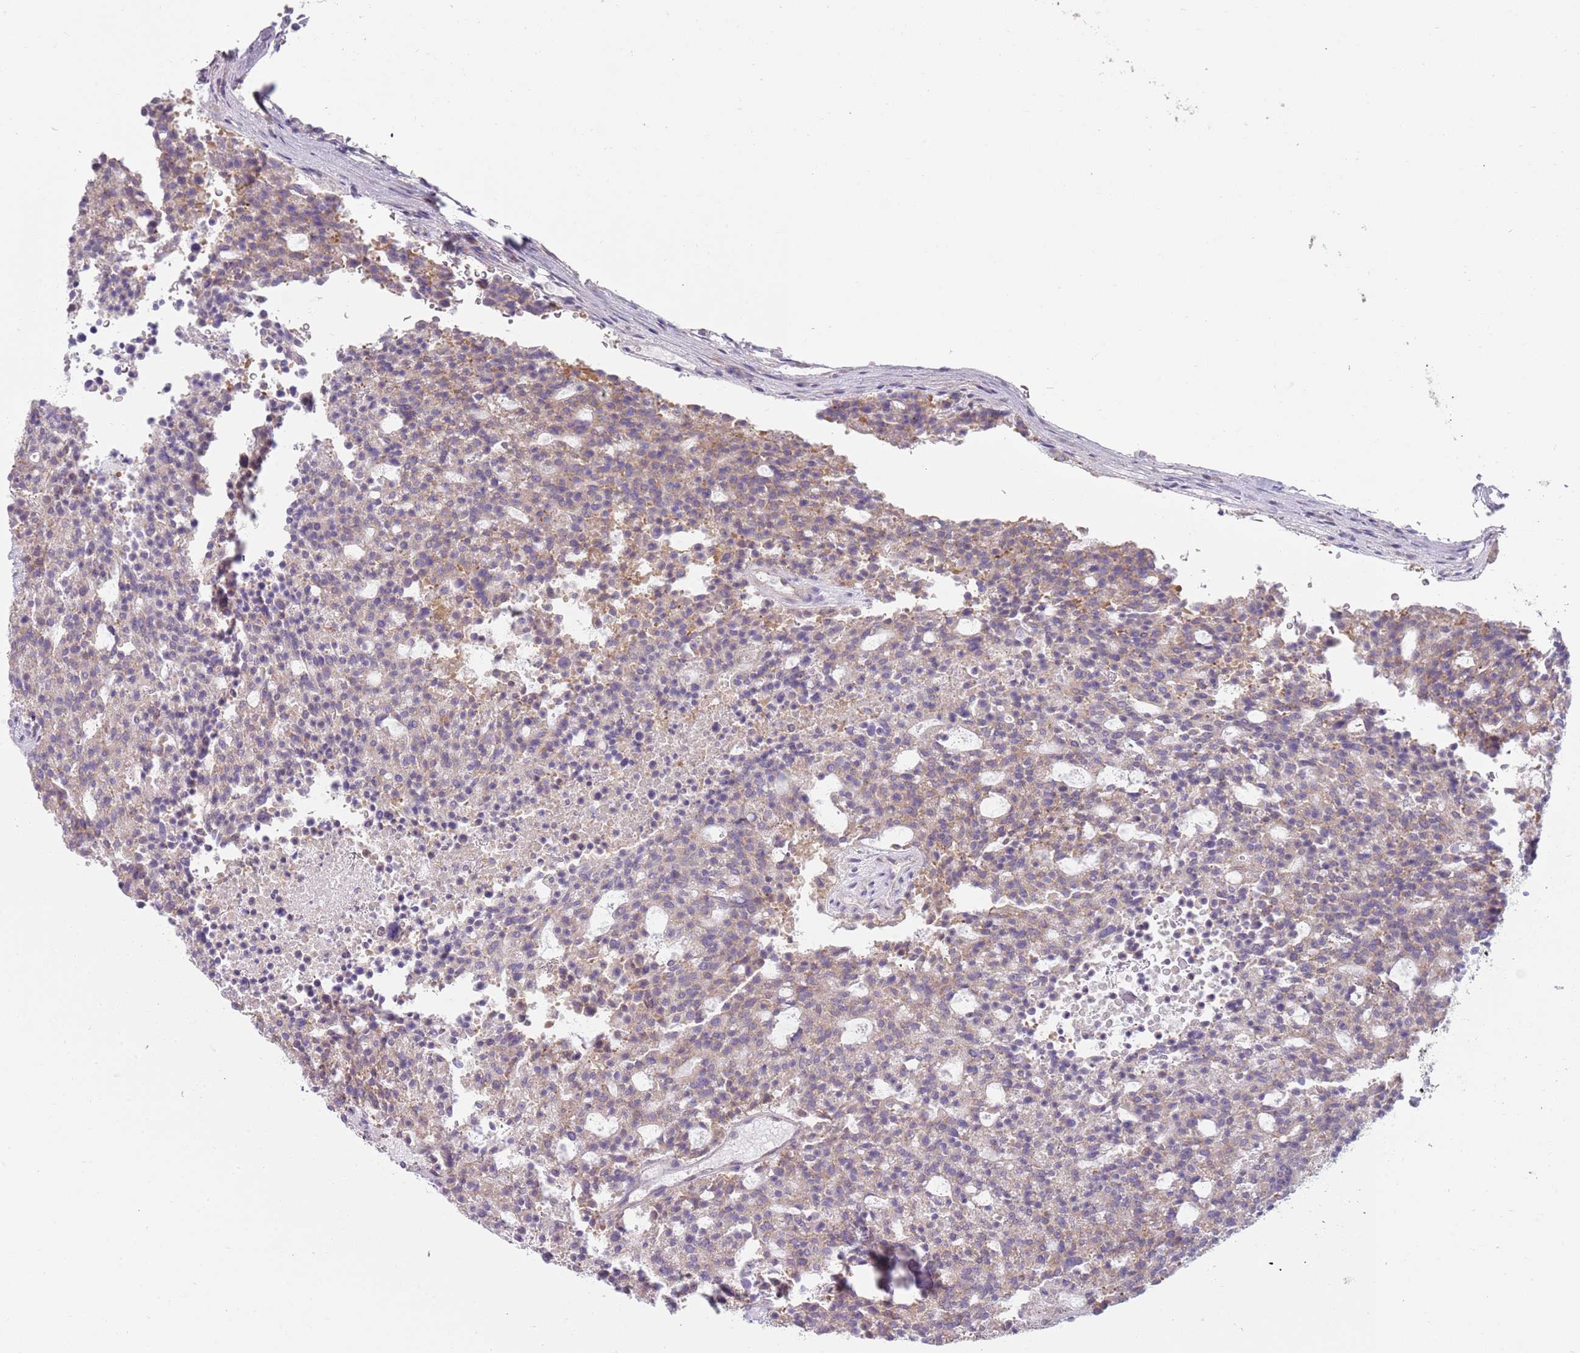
{"staining": {"intensity": "weak", "quantity": "<25%", "location": "cytoplasmic/membranous"}, "tissue": "carcinoid", "cell_type": "Tumor cells", "image_type": "cancer", "snomed": [{"axis": "morphology", "description": "Carcinoid, malignant, NOS"}, {"axis": "topography", "description": "Pancreas"}], "caption": "The image exhibits no staining of tumor cells in carcinoid.", "gene": "SLC26A6", "patient": {"sex": "female", "age": 54}}